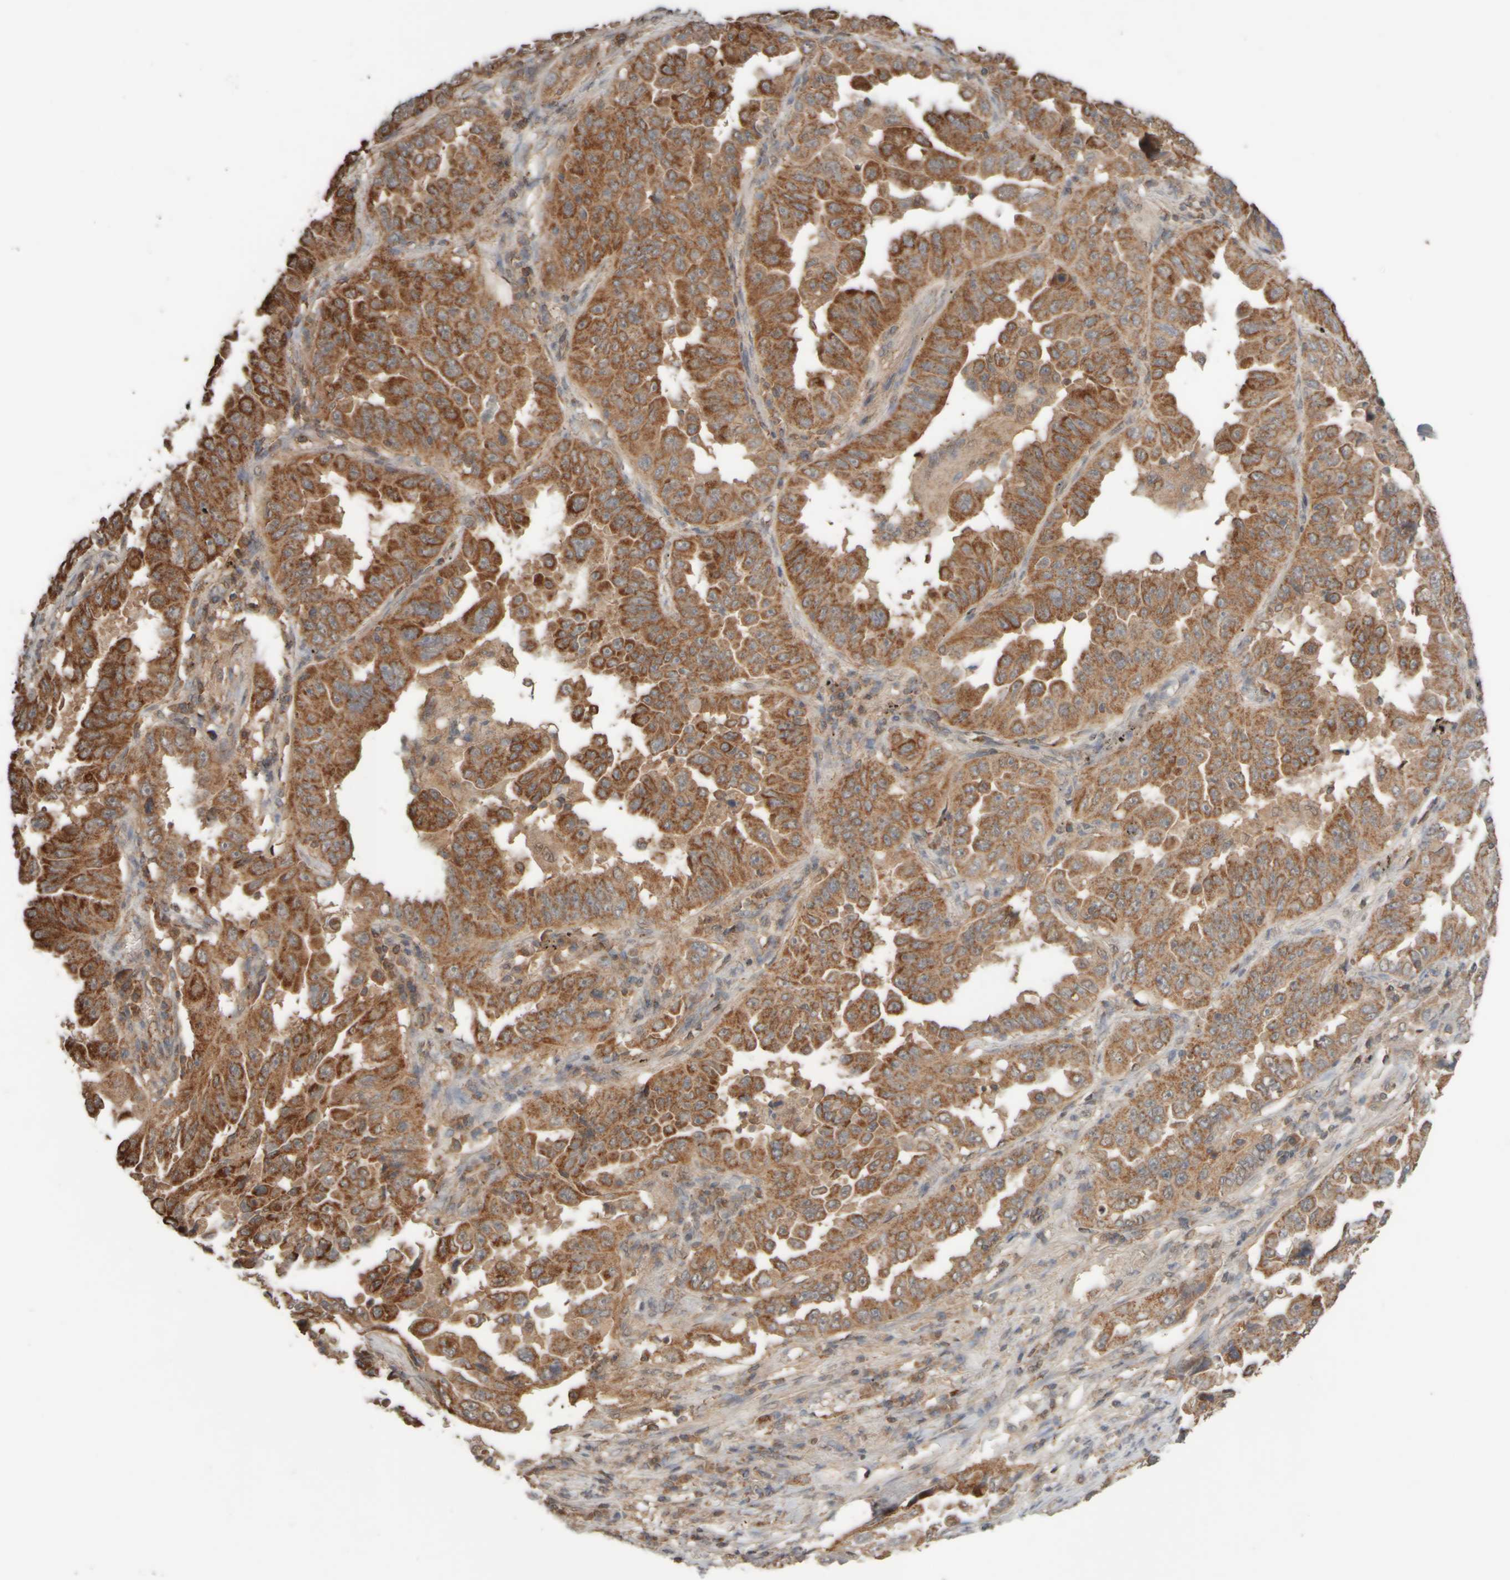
{"staining": {"intensity": "strong", "quantity": "25%-75%", "location": "cytoplasmic/membranous"}, "tissue": "lung cancer", "cell_type": "Tumor cells", "image_type": "cancer", "snomed": [{"axis": "morphology", "description": "Adenocarcinoma, NOS"}, {"axis": "topography", "description": "Lung"}], "caption": "Brown immunohistochemical staining in lung adenocarcinoma reveals strong cytoplasmic/membranous staining in approximately 25%-75% of tumor cells.", "gene": "EIF2B3", "patient": {"sex": "female", "age": 51}}